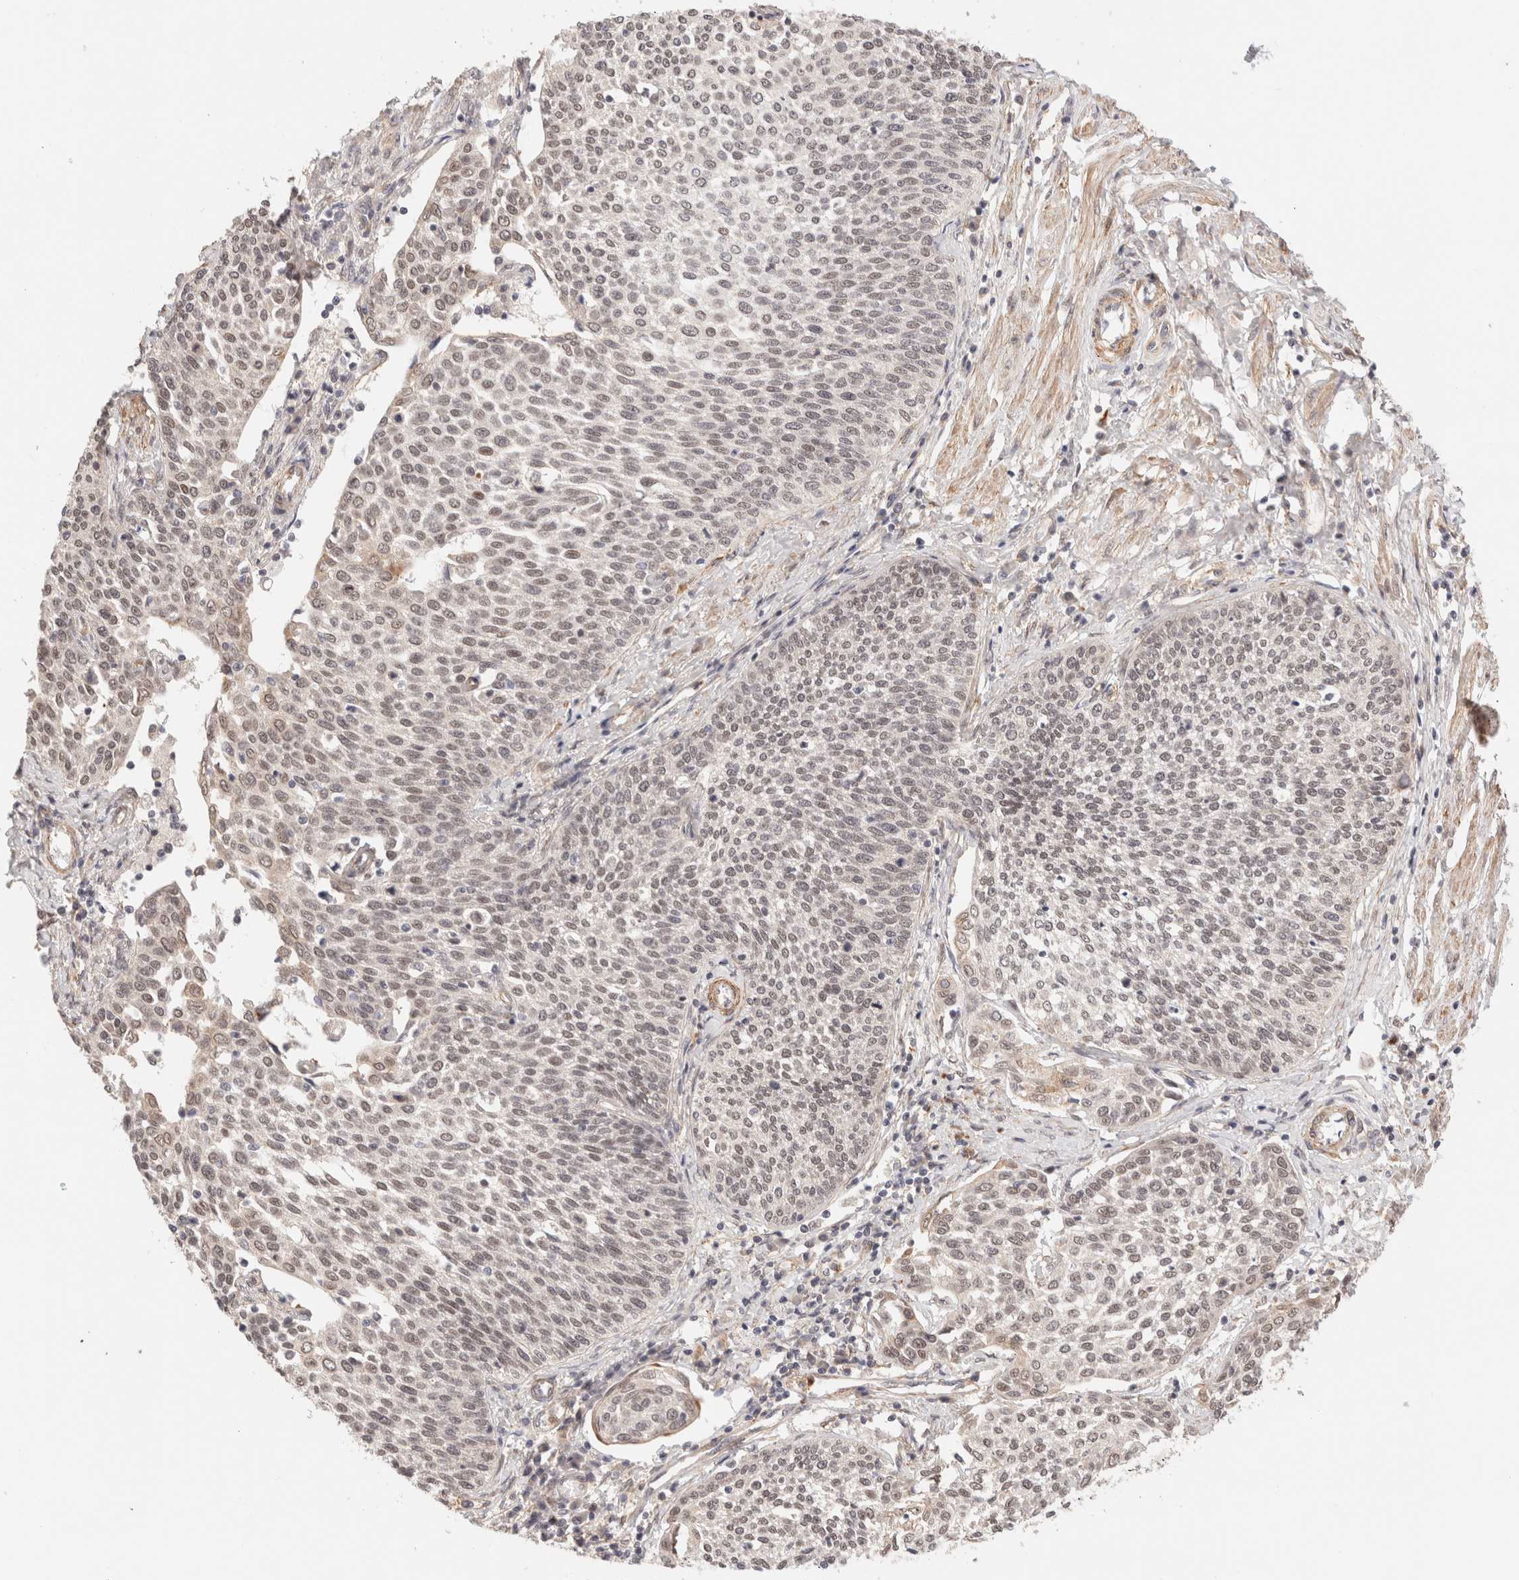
{"staining": {"intensity": "weak", "quantity": ">75%", "location": "nuclear"}, "tissue": "cervical cancer", "cell_type": "Tumor cells", "image_type": "cancer", "snomed": [{"axis": "morphology", "description": "Squamous cell carcinoma, NOS"}, {"axis": "topography", "description": "Cervix"}], "caption": "Cervical cancer was stained to show a protein in brown. There is low levels of weak nuclear positivity in approximately >75% of tumor cells.", "gene": "BRPF3", "patient": {"sex": "female", "age": 34}}